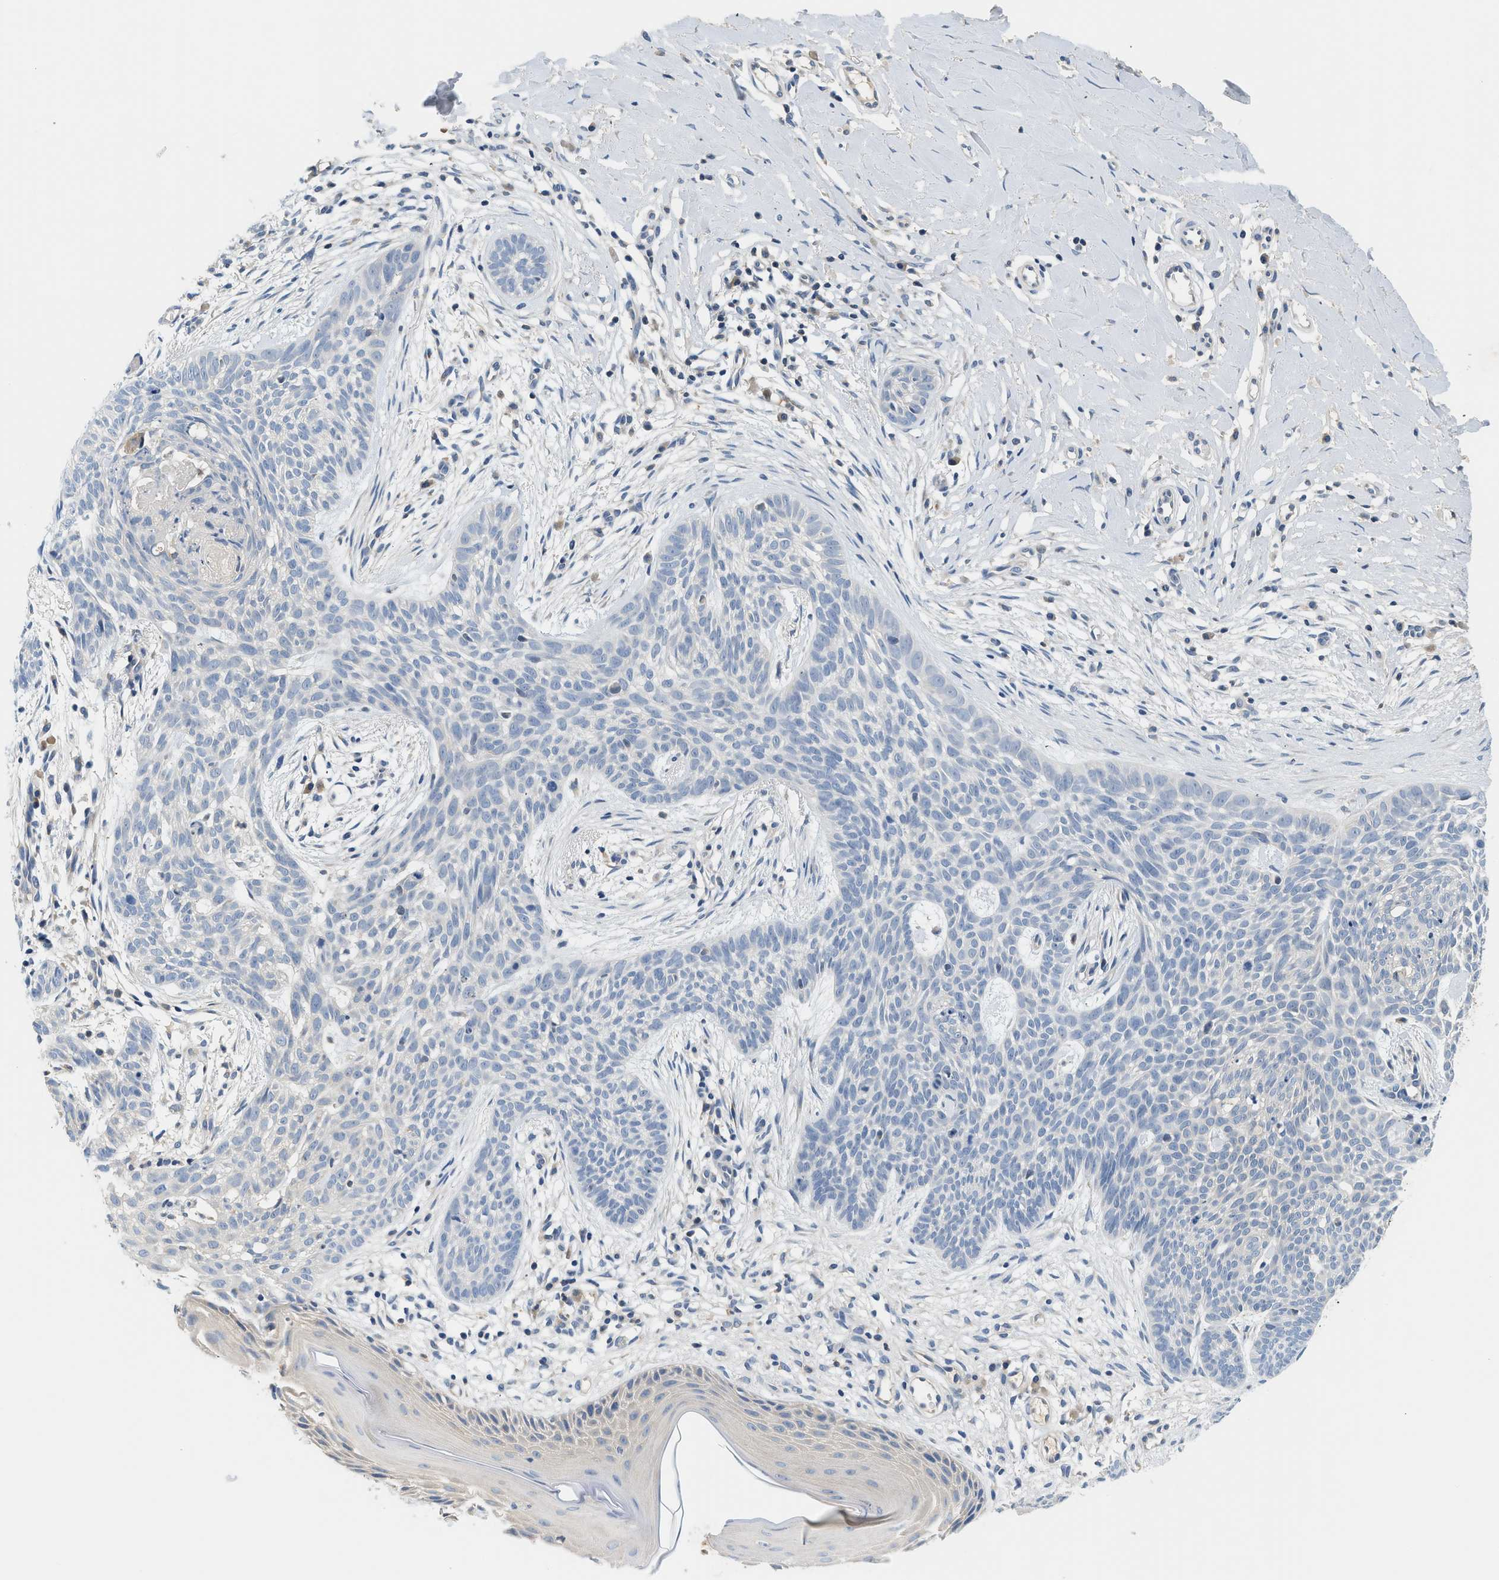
{"staining": {"intensity": "negative", "quantity": "none", "location": "none"}, "tissue": "skin cancer", "cell_type": "Tumor cells", "image_type": "cancer", "snomed": [{"axis": "morphology", "description": "Basal cell carcinoma"}, {"axis": "topography", "description": "Skin"}], "caption": "The image exhibits no staining of tumor cells in basal cell carcinoma (skin).", "gene": "SLC35E1", "patient": {"sex": "female", "age": 59}}